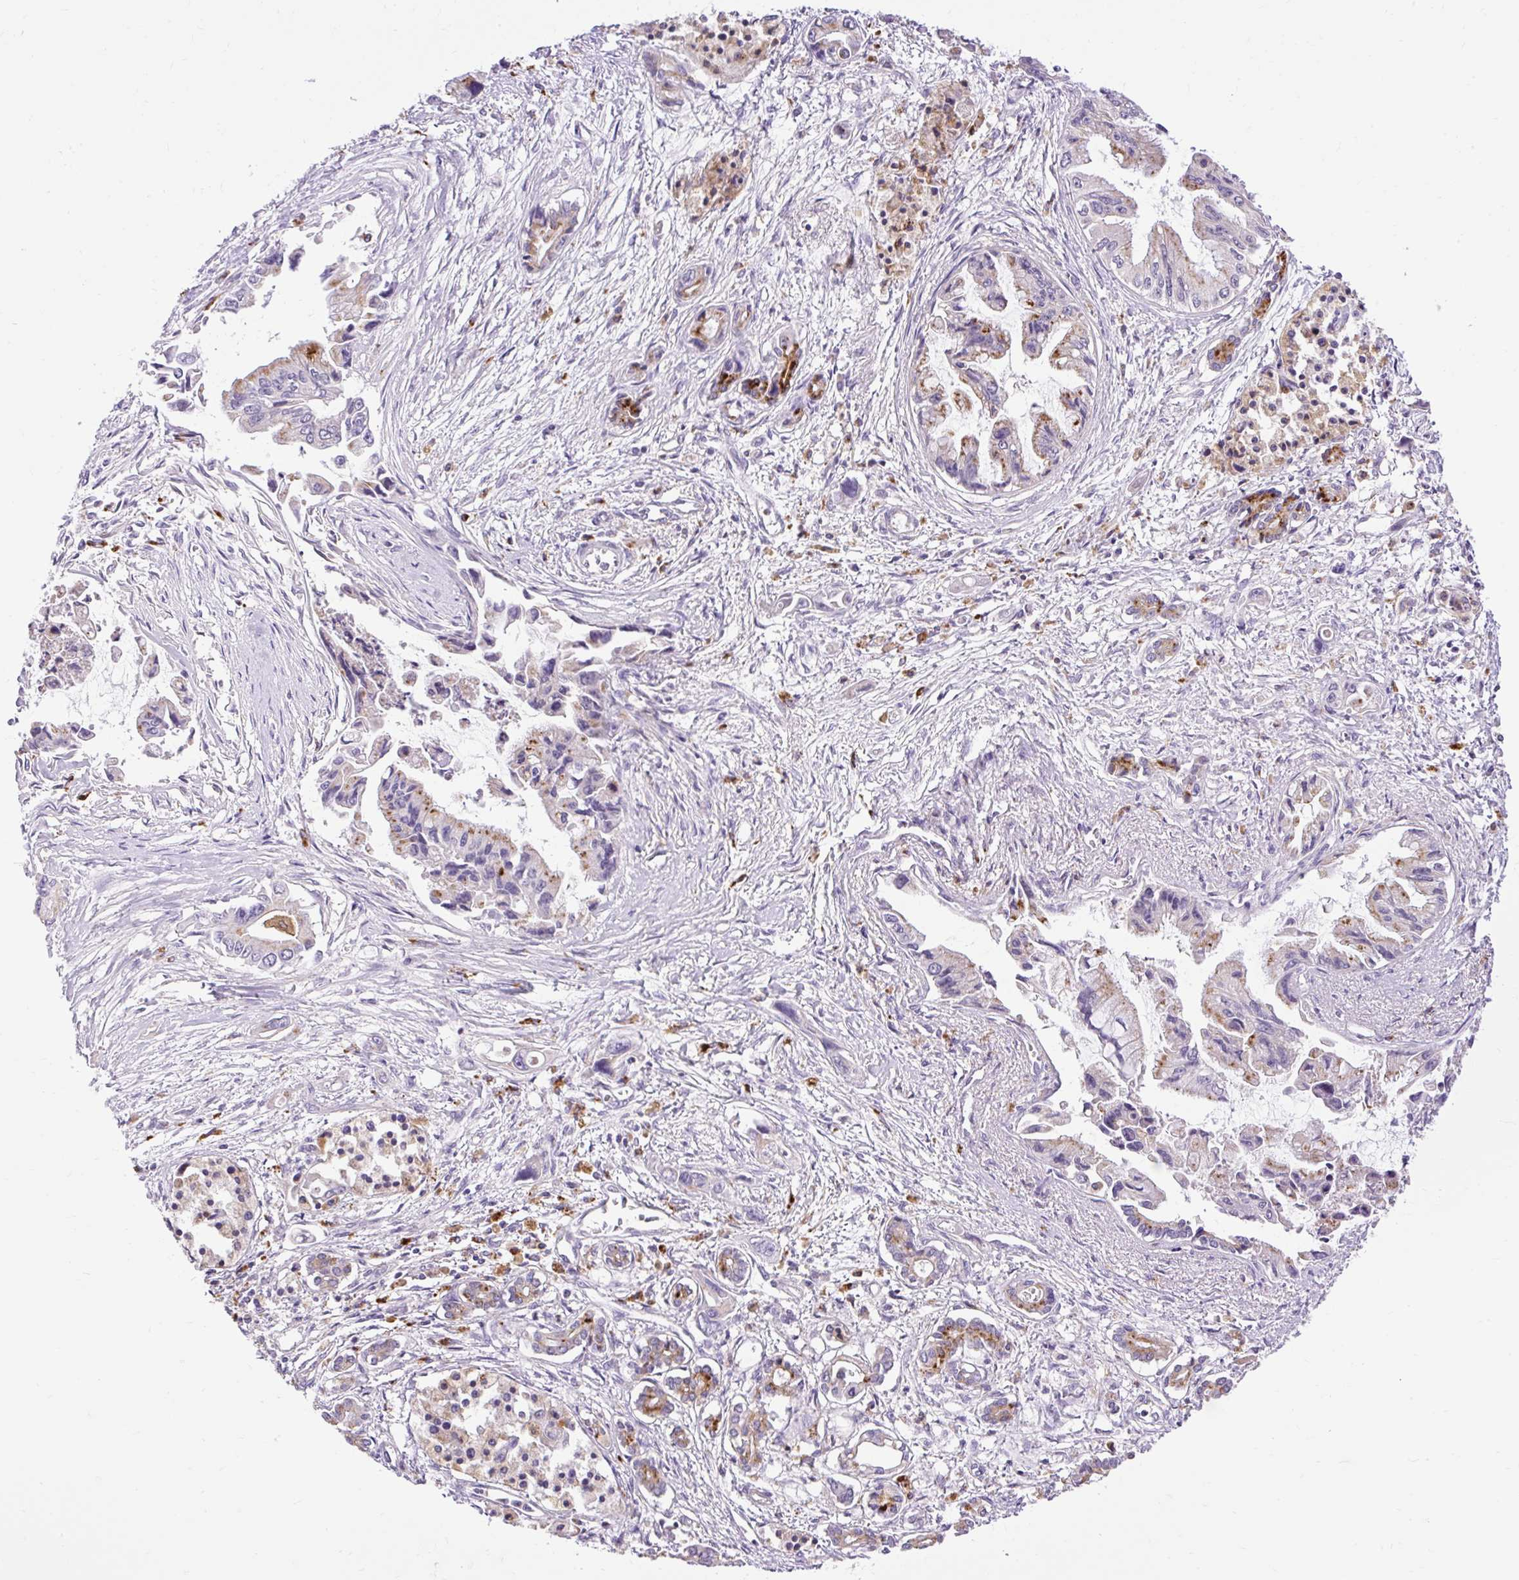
{"staining": {"intensity": "moderate", "quantity": "25%-75%", "location": "cytoplasmic/membranous"}, "tissue": "pancreatic cancer", "cell_type": "Tumor cells", "image_type": "cancer", "snomed": [{"axis": "morphology", "description": "Adenocarcinoma, NOS"}, {"axis": "topography", "description": "Pancreas"}], "caption": "Pancreatic adenocarcinoma stained with a protein marker exhibits moderate staining in tumor cells.", "gene": "HEXB", "patient": {"sex": "male", "age": 84}}